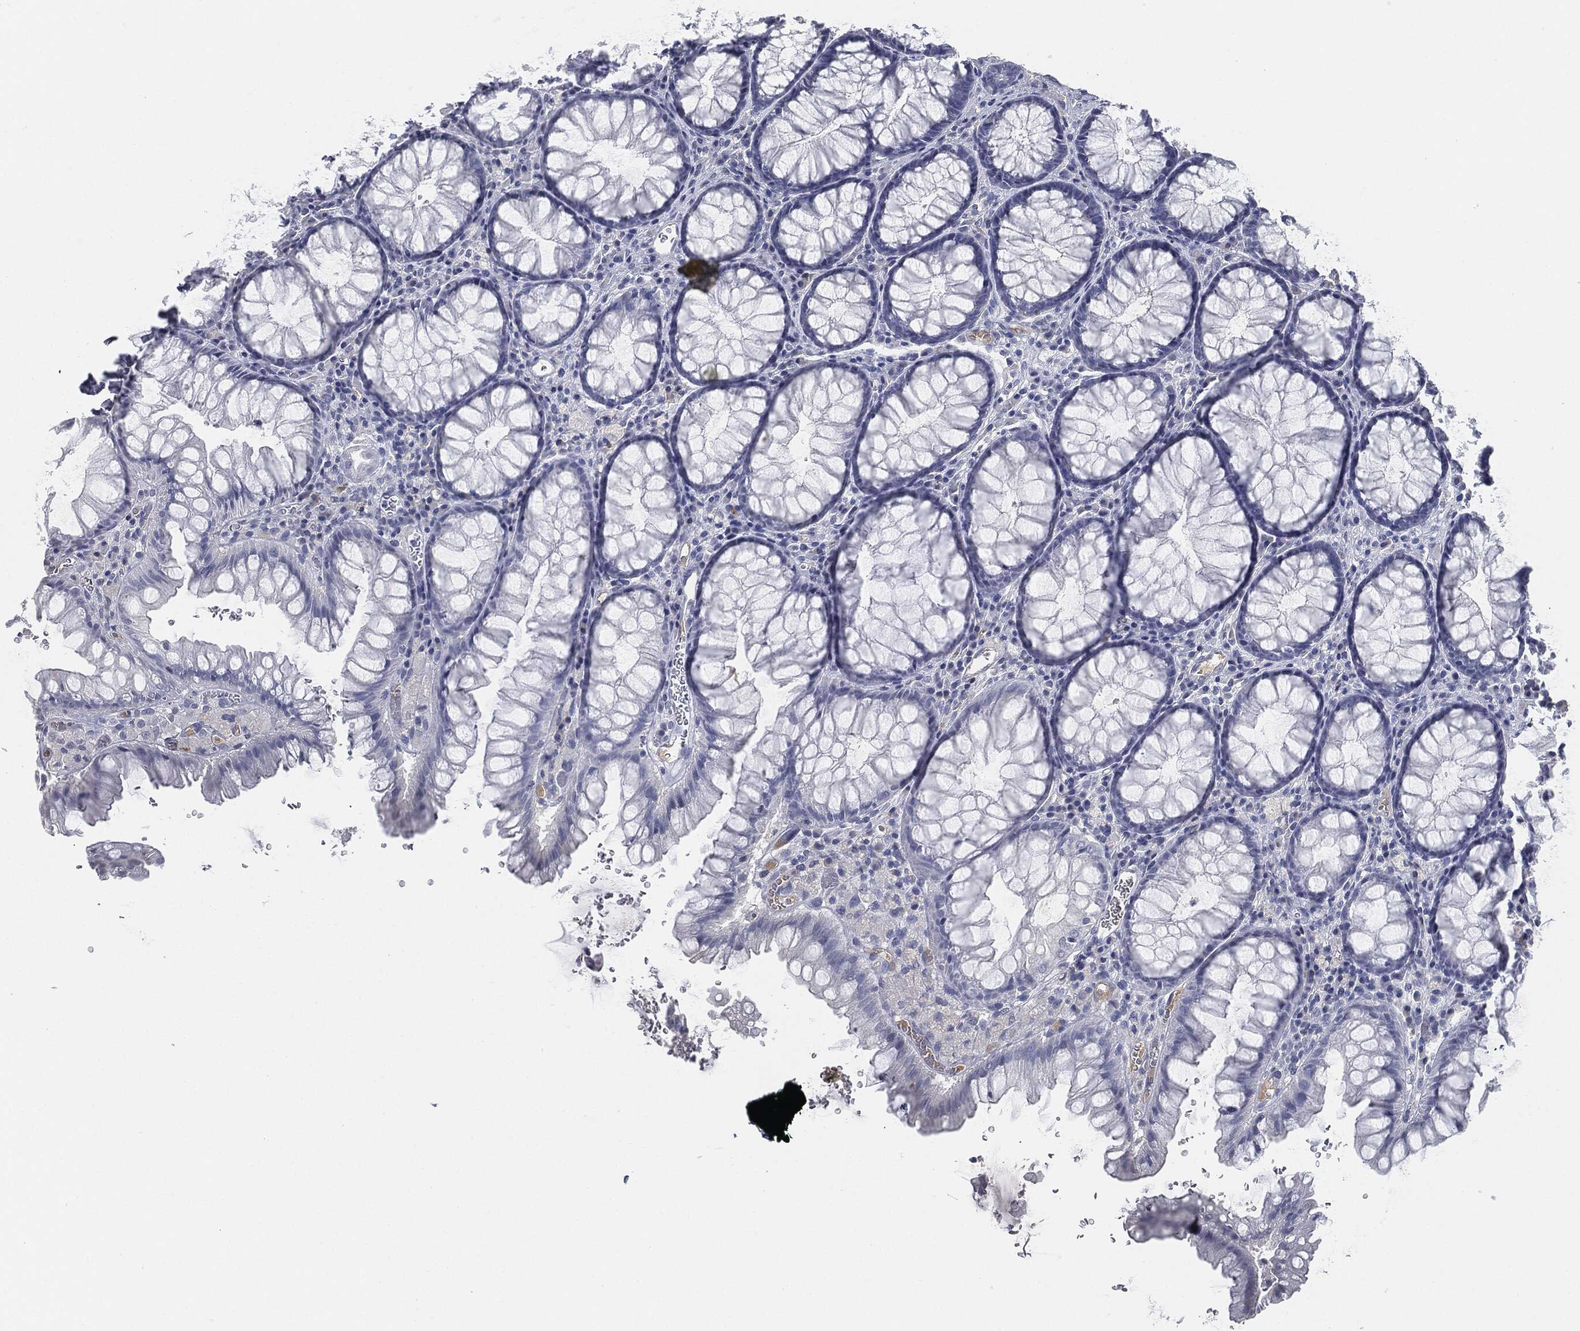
{"staining": {"intensity": "negative", "quantity": "none", "location": "none"}, "tissue": "rectum", "cell_type": "Glandular cells", "image_type": "normal", "snomed": [{"axis": "morphology", "description": "Normal tissue, NOS"}, {"axis": "topography", "description": "Rectum"}], "caption": "This micrograph is of normal rectum stained with IHC to label a protein in brown with the nuclei are counter-stained blue. There is no expression in glandular cells. (Brightfield microscopy of DAB (3,3'-diaminobenzidine) immunohistochemistry at high magnification).", "gene": "SIGLEC7", "patient": {"sex": "female", "age": 68}}